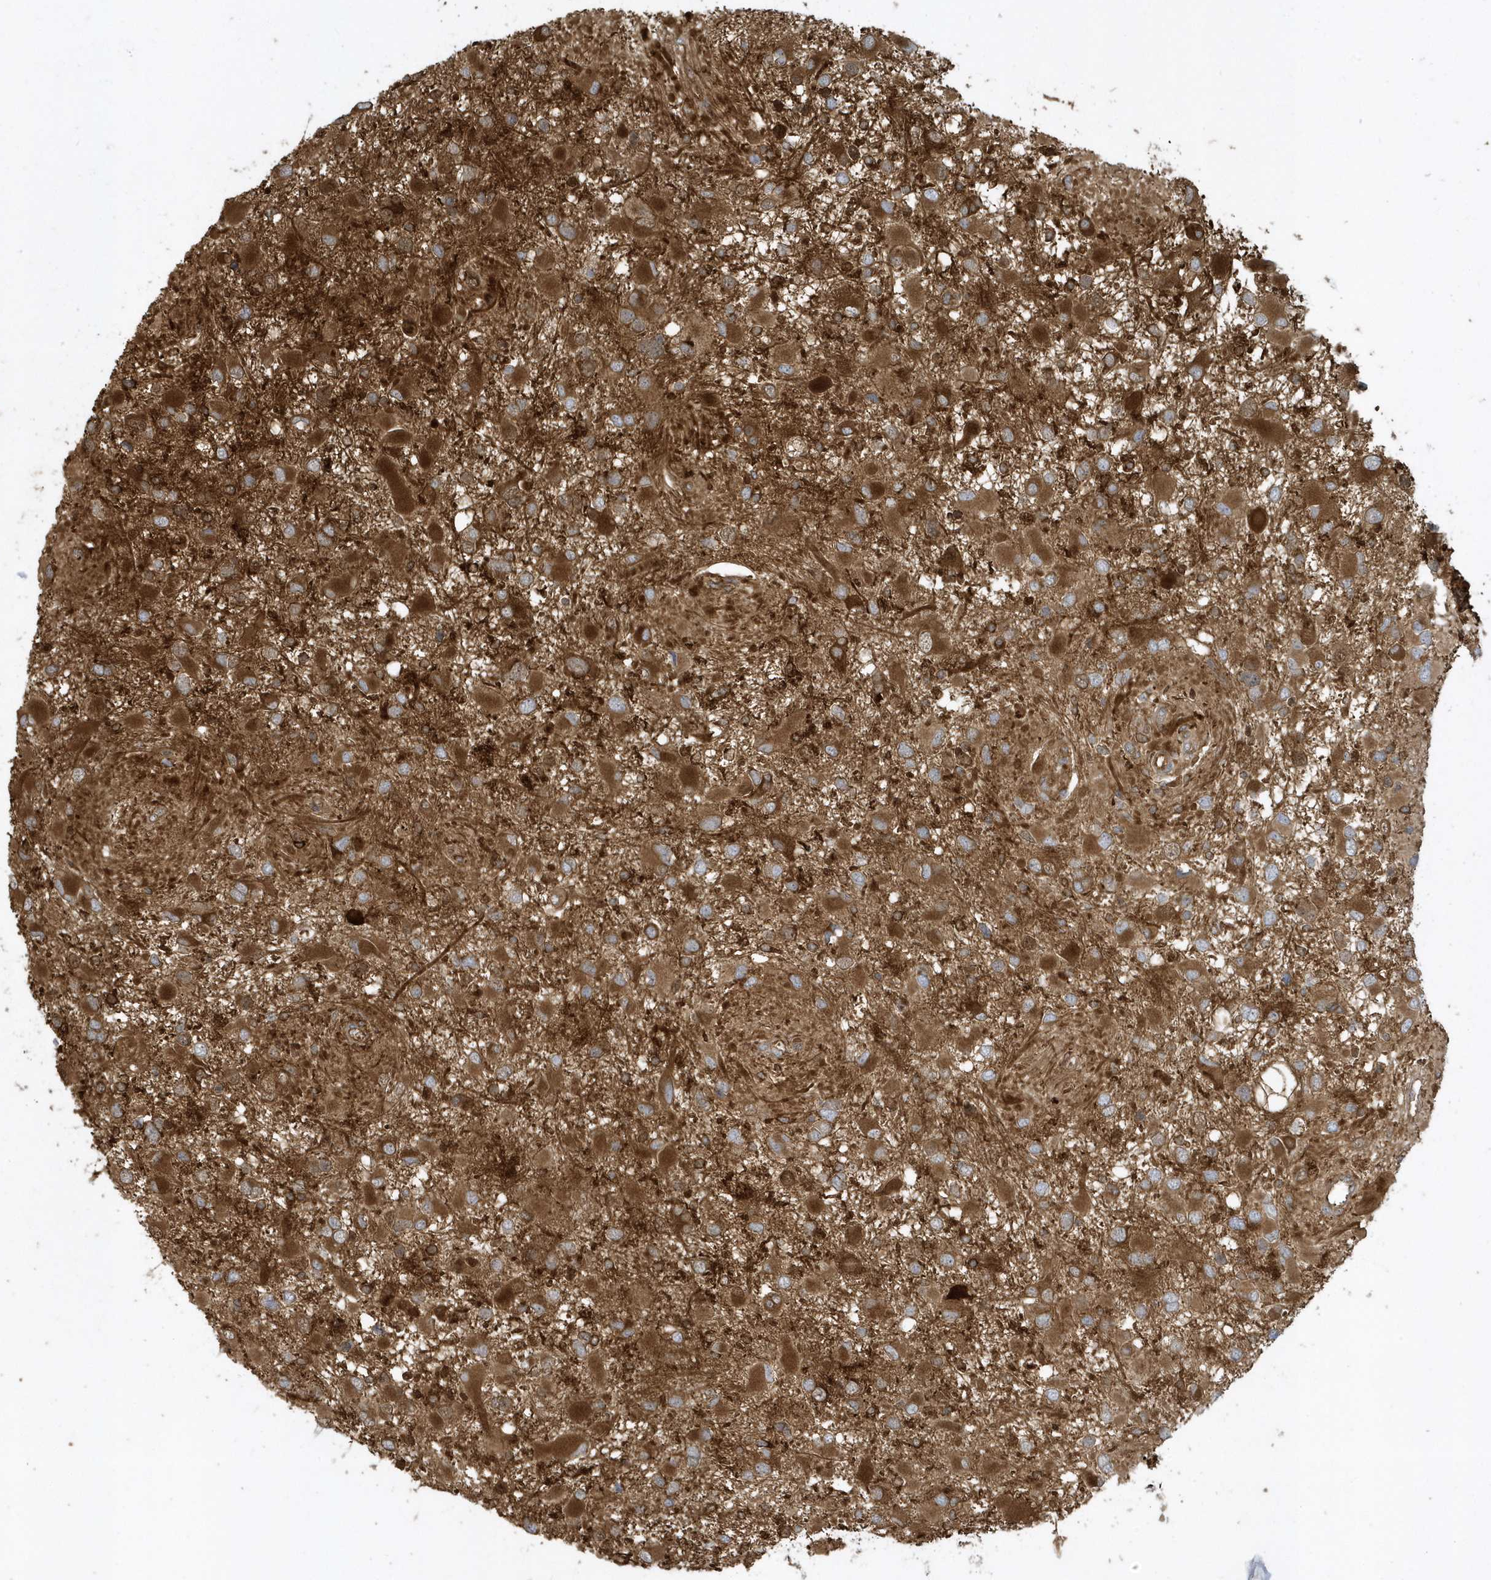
{"staining": {"intensity": "strong", "quantity": ">75%", "location": "cytoplasmic/membranous"}, "tissue": "glioma", "cell_type": "Tumor cells", "image_type": "cancer", "snomed": [{"axis": "morphology", "description": "Glioma, malignant, High grade"}, {"axis": "topography", "description": "Brain"}], "caption": "Immunohistochemistry micrograph of human glioma stained for a protein (brown), which shows high levels of strong cytoplasmic/membranous staining in approximately >75% of tumor cells.", "gene": "CLCN6", "patient": {"sex": "male", "age": 53}}